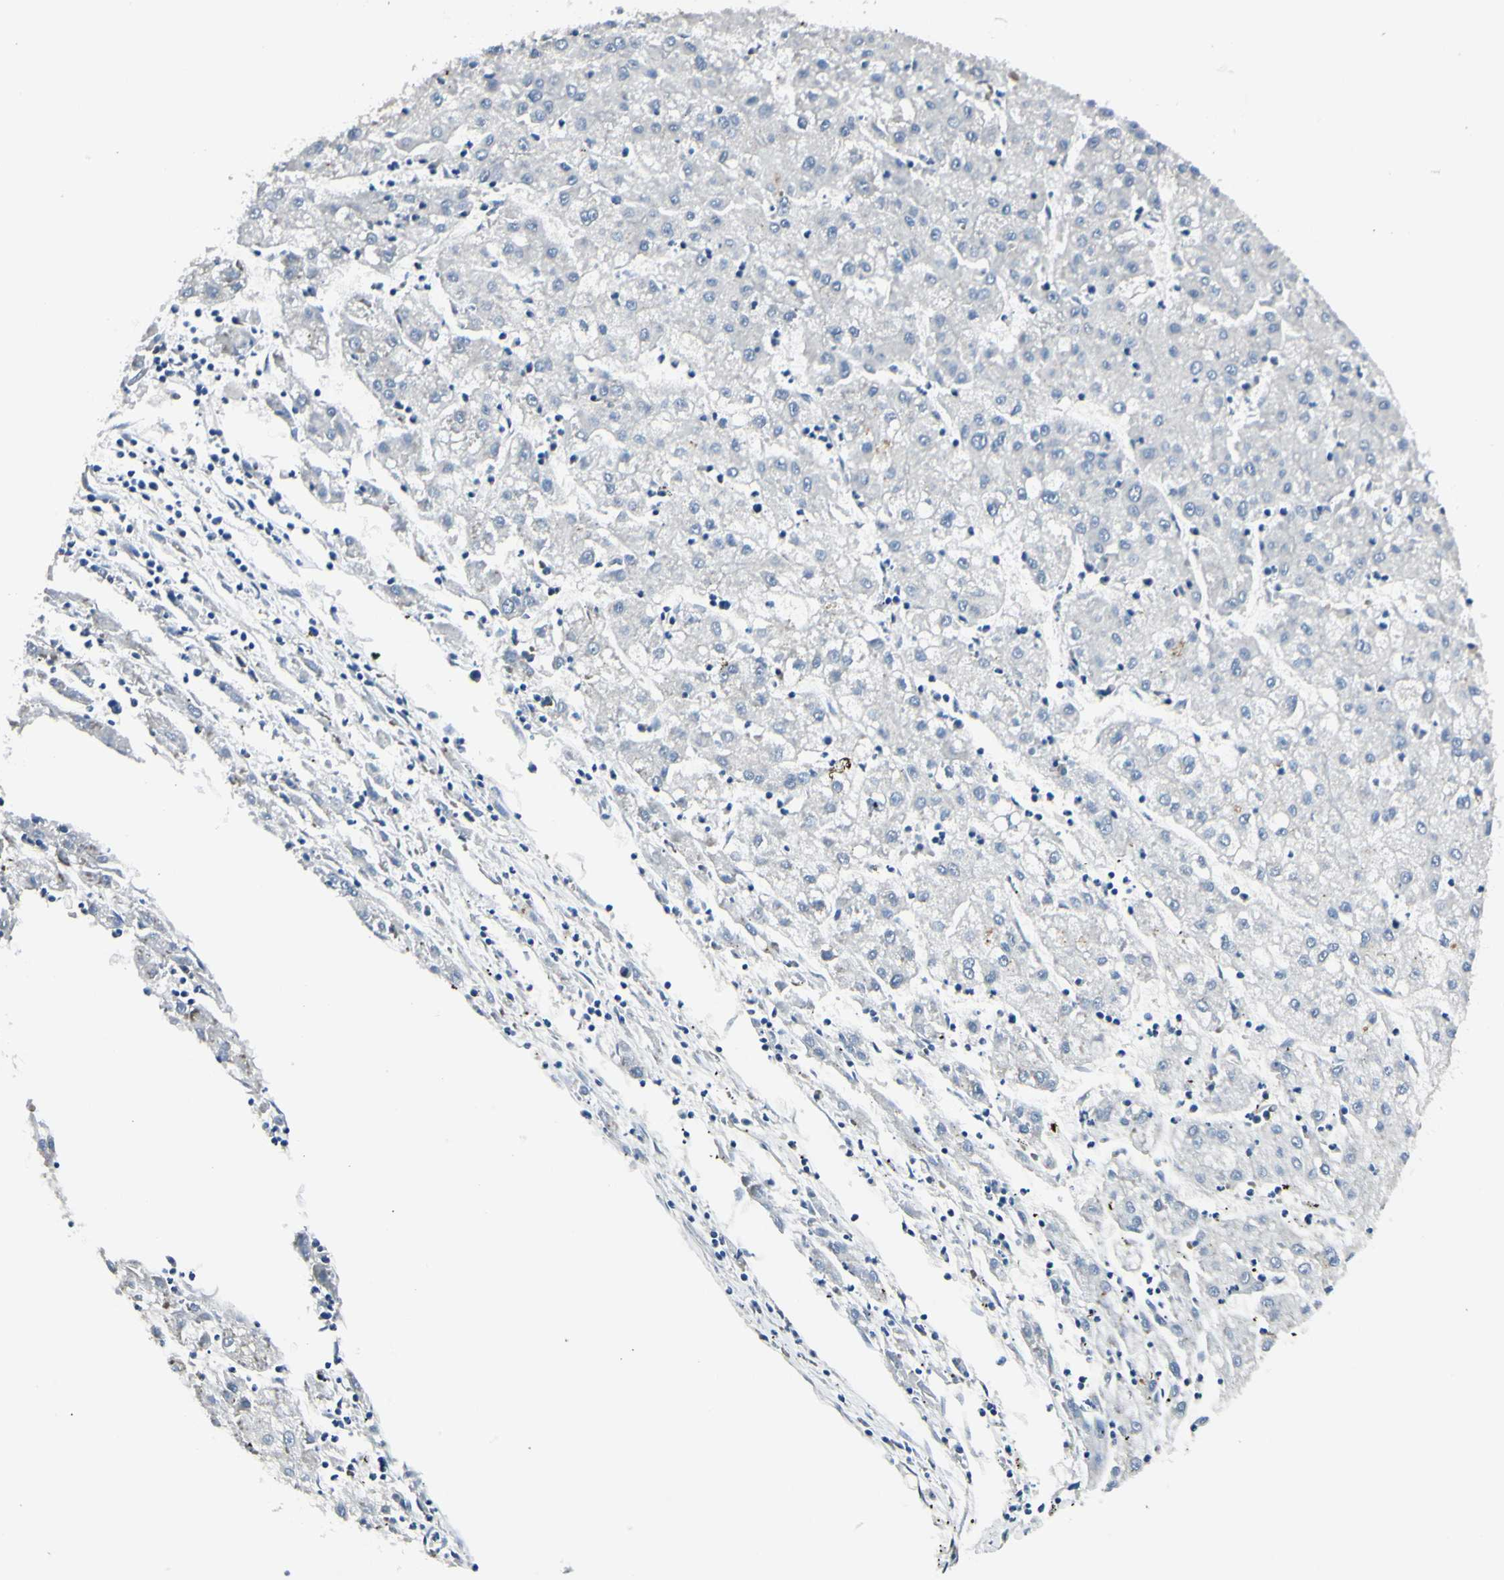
{"staining": {"intensity": "negative", "quantity": "none", "location": "none"}, "tissue": "liver cancer", "cell_type": "Tumor cells", "image_type": "cancer", "snomed": [{"axis": "morphology", "description": "Carcinoma, Hepatocellular, NOS"}, {"axis": "topography", "description": "Liver"}], "caption": "The photomicrograph reveals no significant expression in tumor cells of liver cancer. (DAB immunohistochemistry (IHC) with hematoxylin counter stain).", "gene": "PSMD5", "patient": {"sex": "male", "age": 72}}